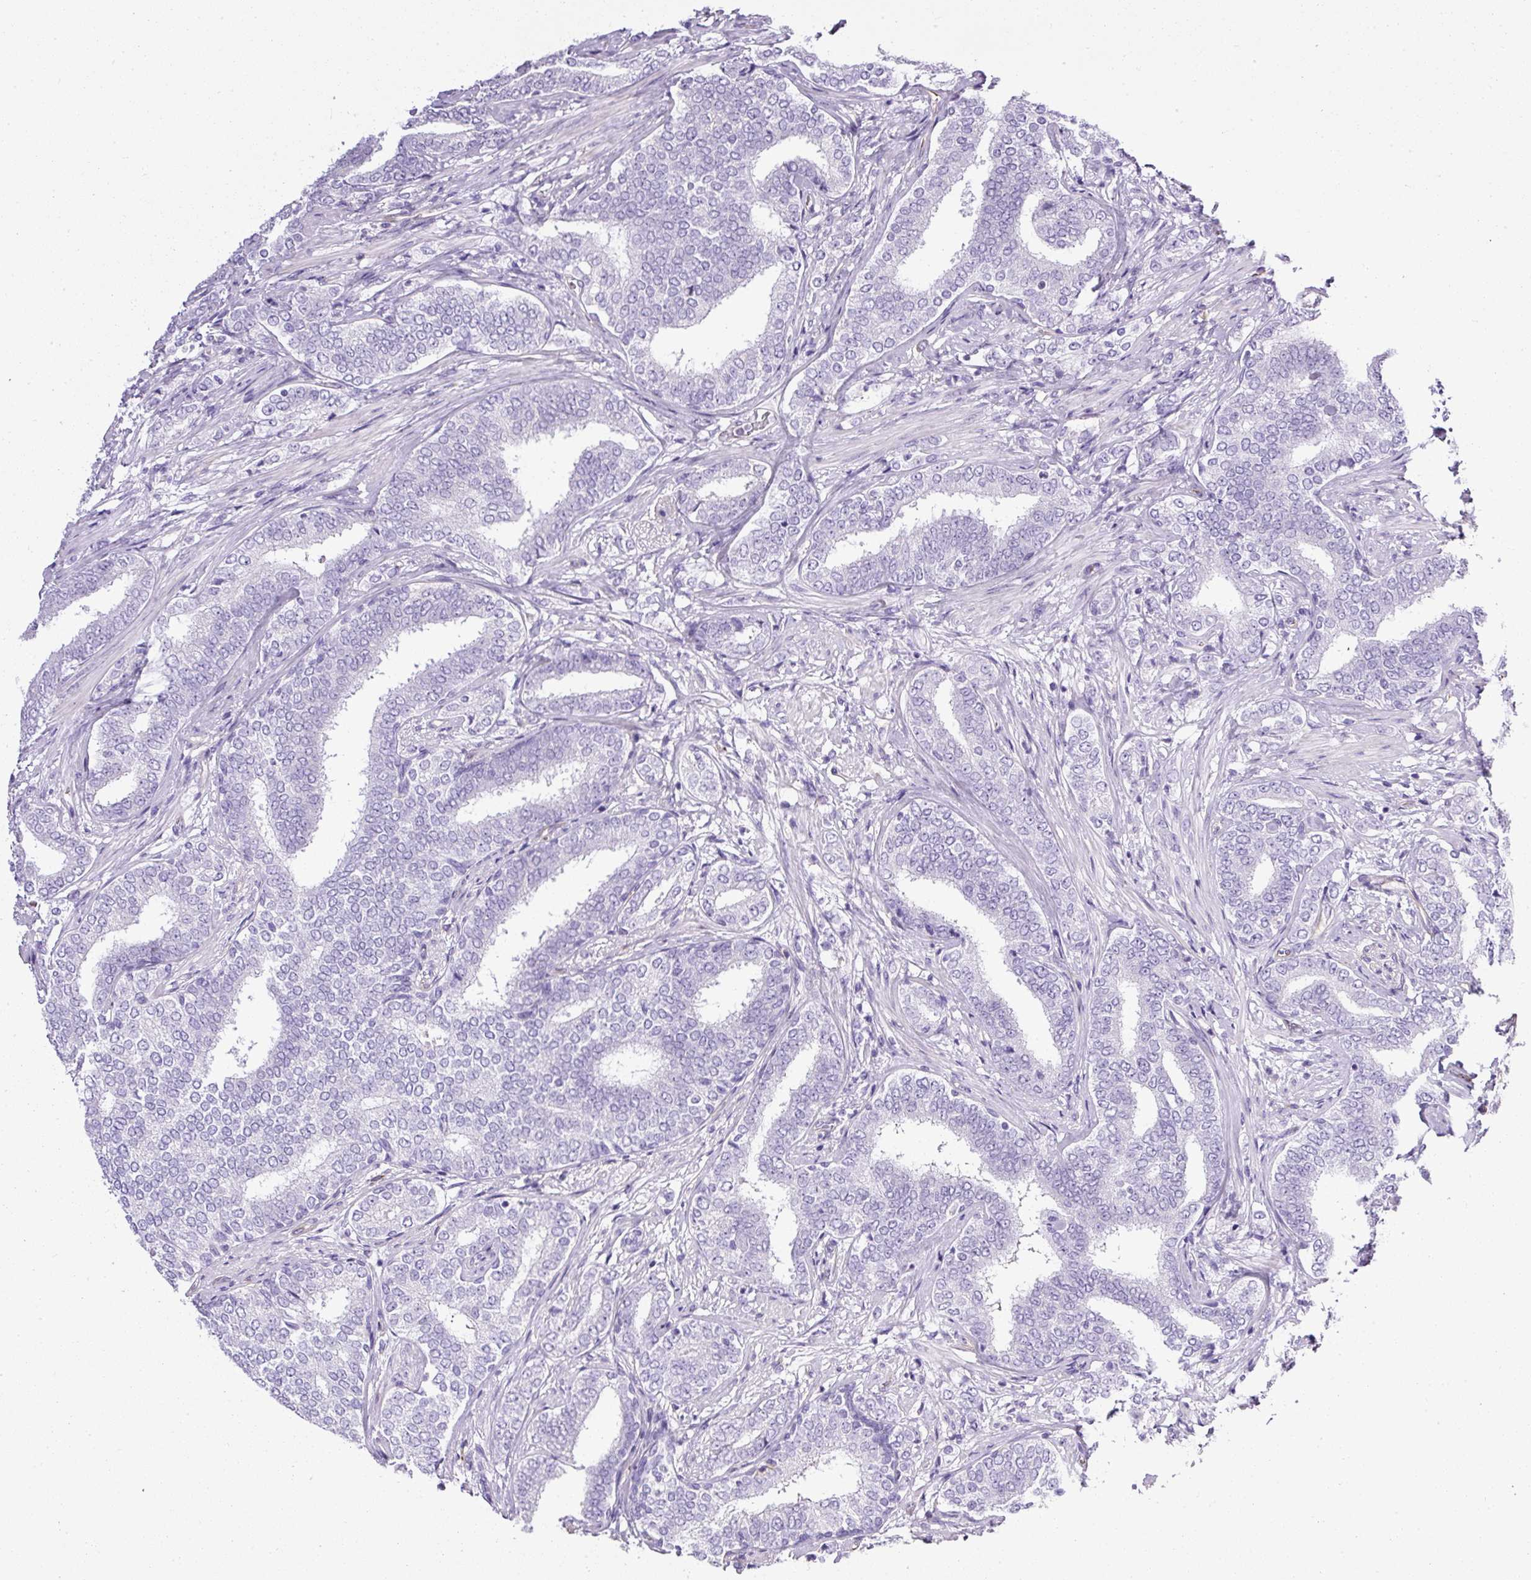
{"staining": {"intensity": "negative", "quantity": "none", "location": "none"}, "tissue": "prostate cancer", "cell_type": "Tumor cells", "image_type": "cancer", "snomed": [{"axis": "morphology", "description": "Adenocarcinoma, High grade"}, {"axis": "topography", "description": "Prostate"}], "caption": "The micrograph displays no staining of tumor cells in high-grade adenocarcinoma (prostate). (Brightfield microscopy of DAB immunohistochemistry (IHC) at high magnification).", "gene": "PLS1", "patient": {"sex": "male", "age": 72}}